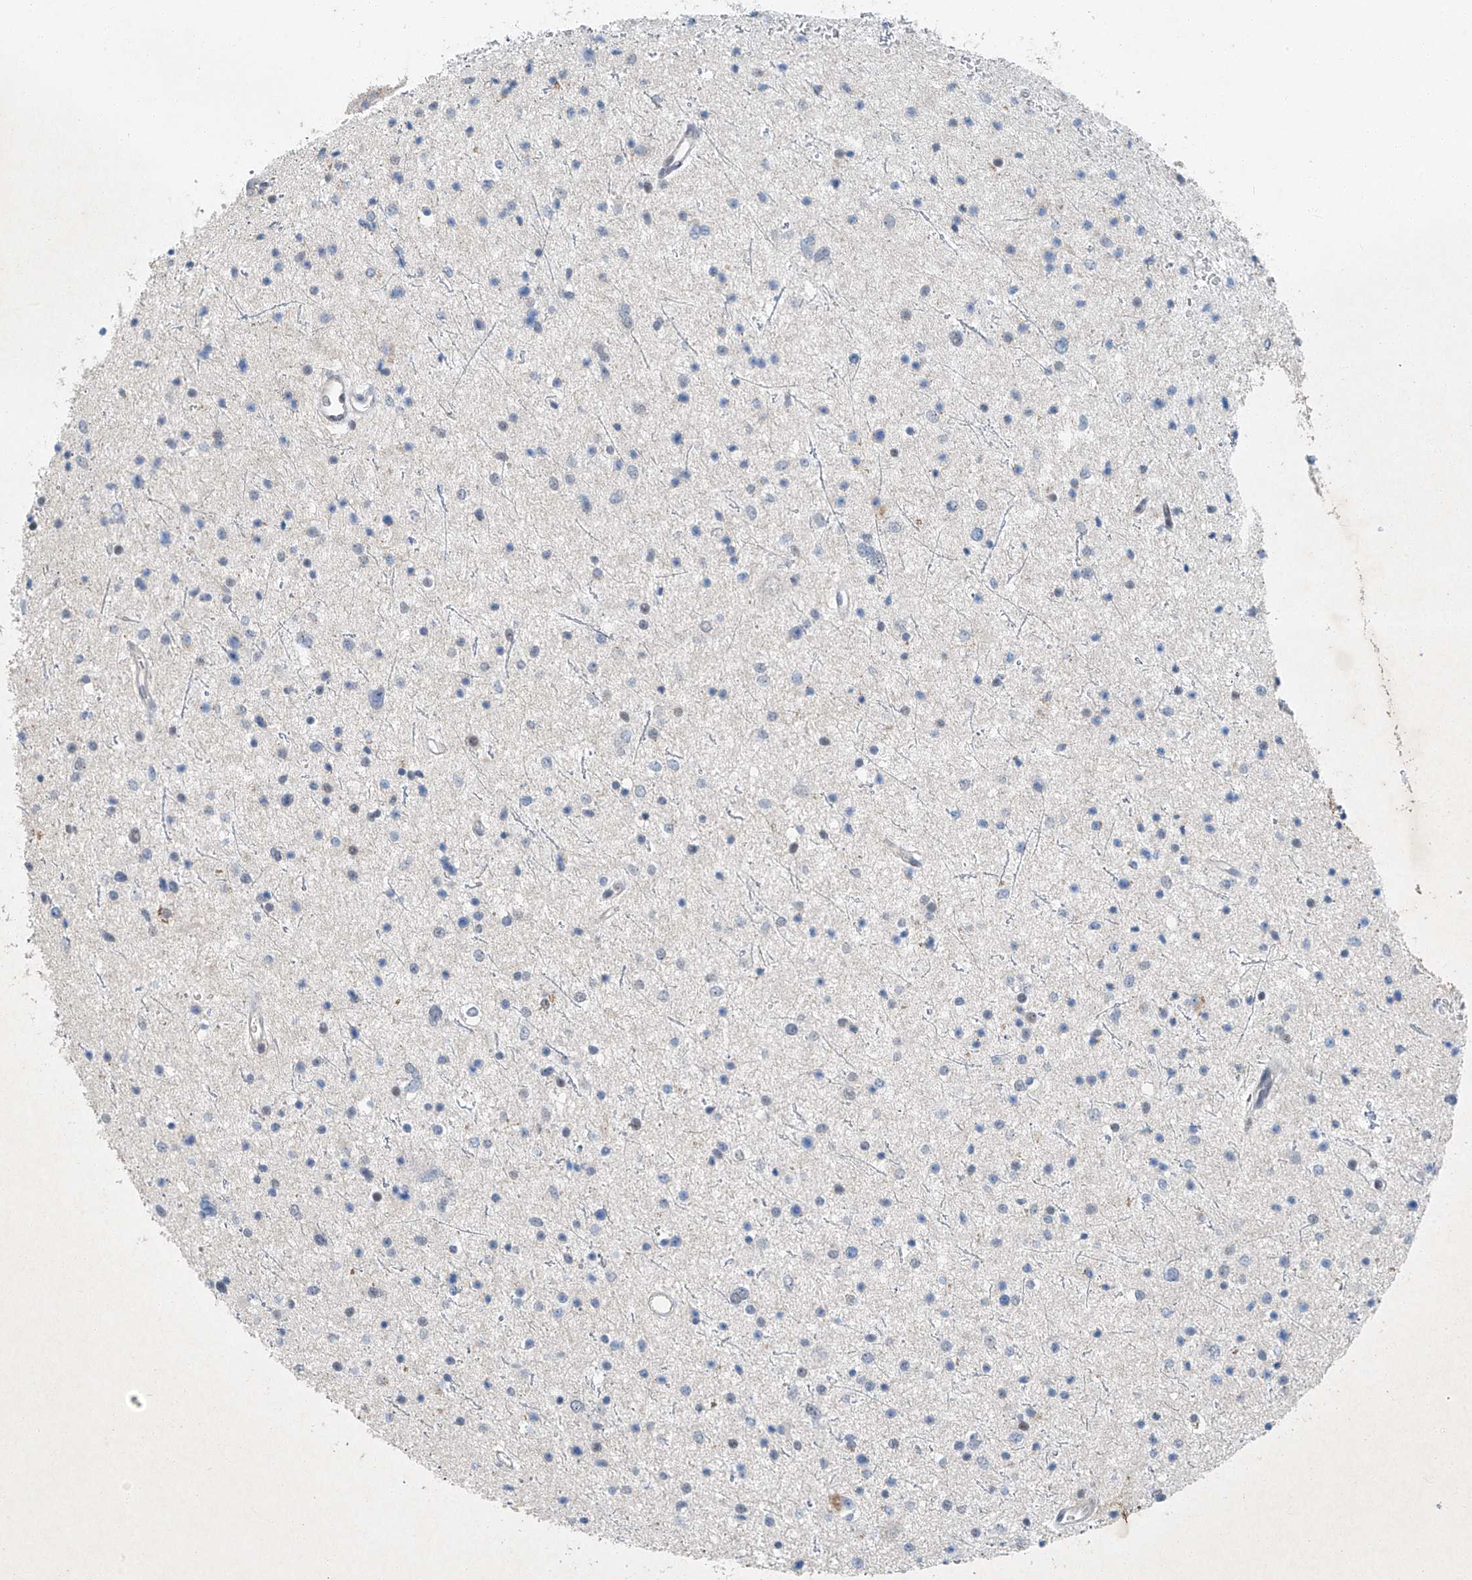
{"staining": {"intensity": "negative", "quantity": "none", "location": "none"}, "tissue": "glioma", "cell_type": "Tumor cells", "image_type": "cancer", "snomed": [{"axis": "morphology", "description": "Glioma, malignant, Low grade"}, {"axis": "topography", "description": "Brain"}], "caption": "A high-resolution photomicrograph shows IHC staining of malignant glioma (low-grade), which exhibits no significant positivity in tumor cells. (DAB (3,3'-diaminobenzidine) immunohistochemistry visualized using brightfield microscopy, high magnification).", "gene": "TAF8", "patient": {"sex": "female", "age": 37}}